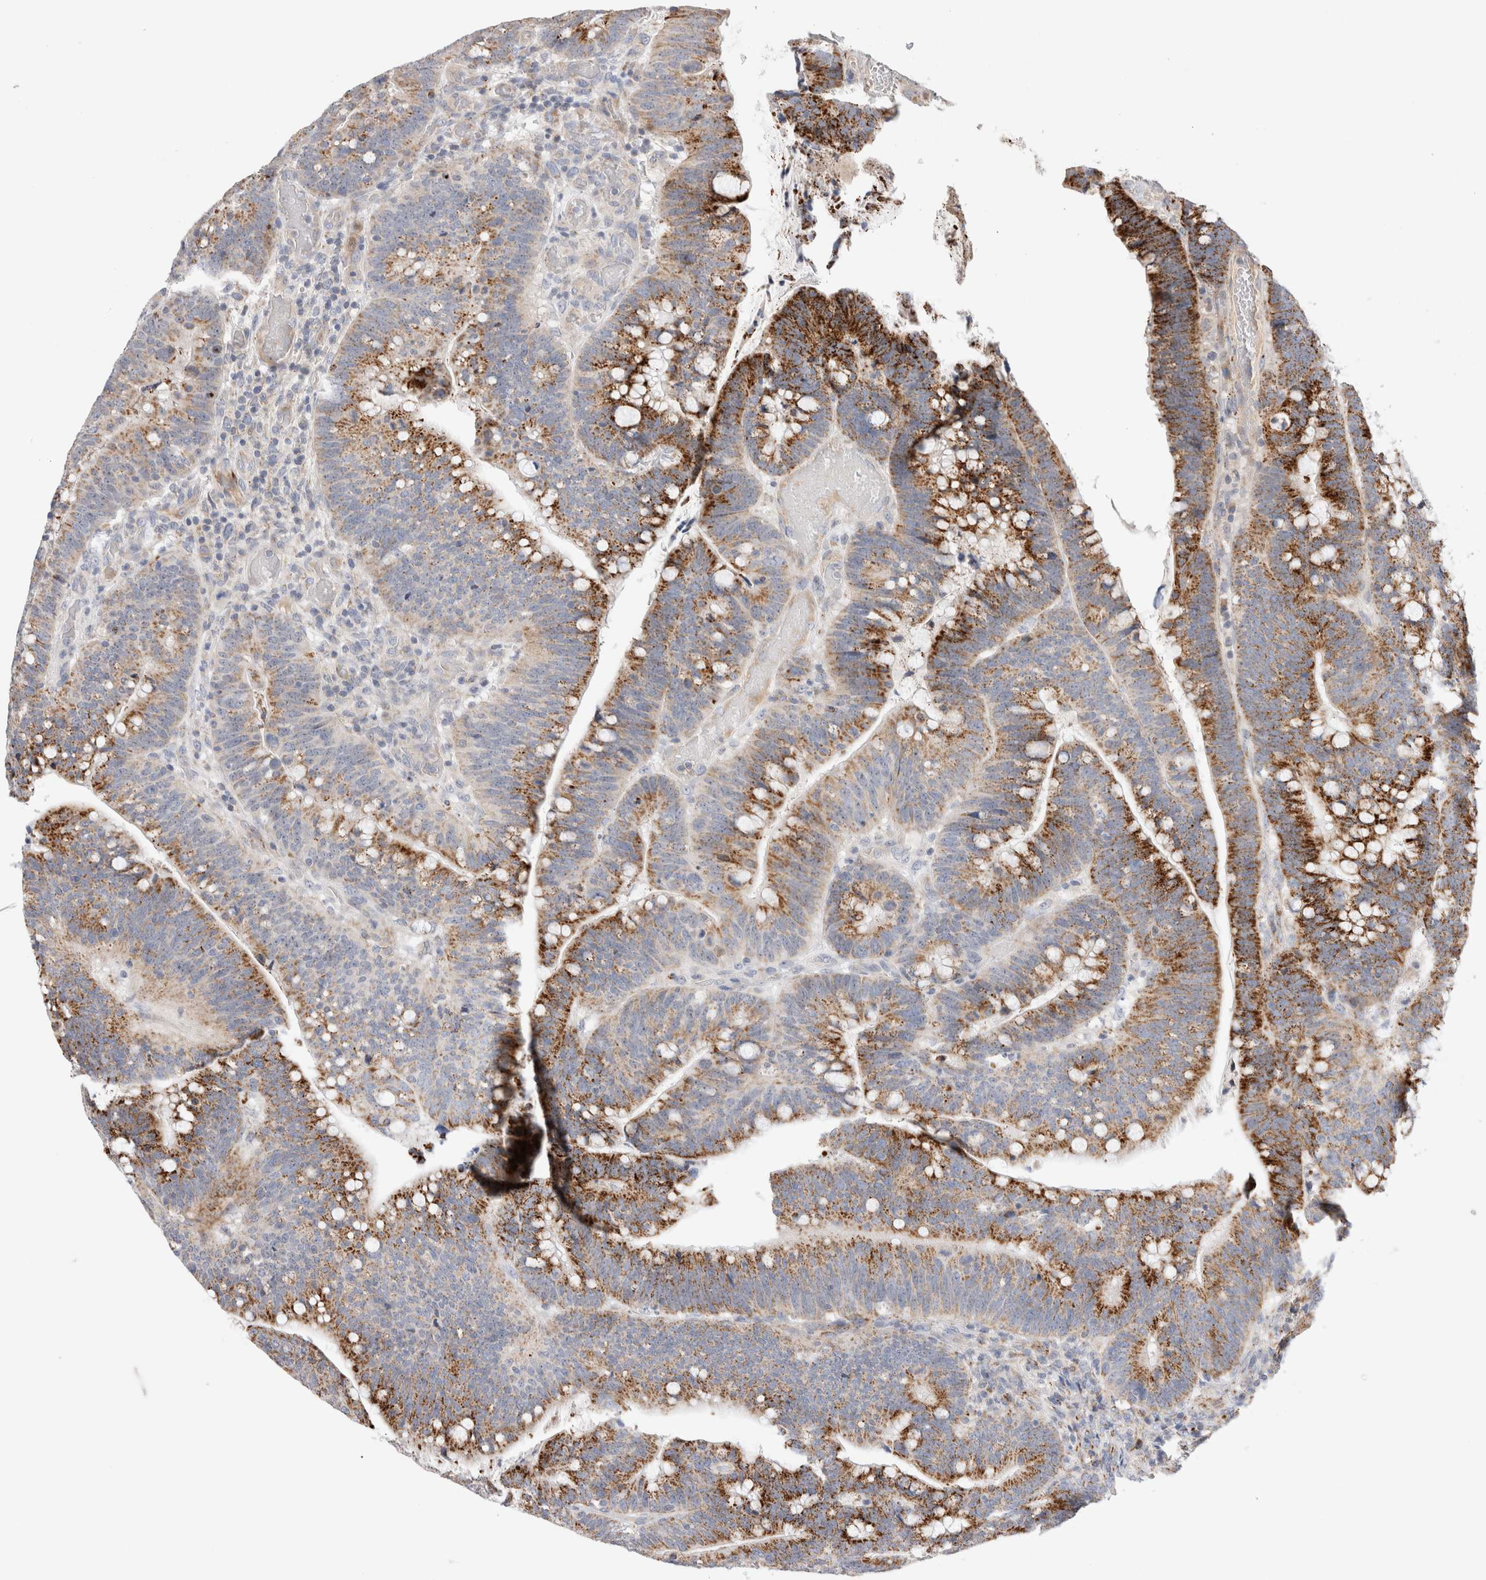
{"staining": {"intensity": "strong", "quantity": ">75%", "location": "cytoplasmic/membranous"}, "tissue": "colorectal cancer", "cell_type": "Tumor cells", "image_type": "cancer", "snomed": [{"axis": "morphology", "description": "Normal tissue, NOS"}, {"axis": "morphology", "description": "Adenocarcinoma, NOS"}, {"axis": "topography", "description": "Colon"}], "caption": "Colorectal cancer stained with DAB IHC reveals high levels of strong cytoplasmic/membranous expression in approximately >75% of tumor cells.", "gene": "CHADL", "patient": {"sex": "female", "age": 66}}